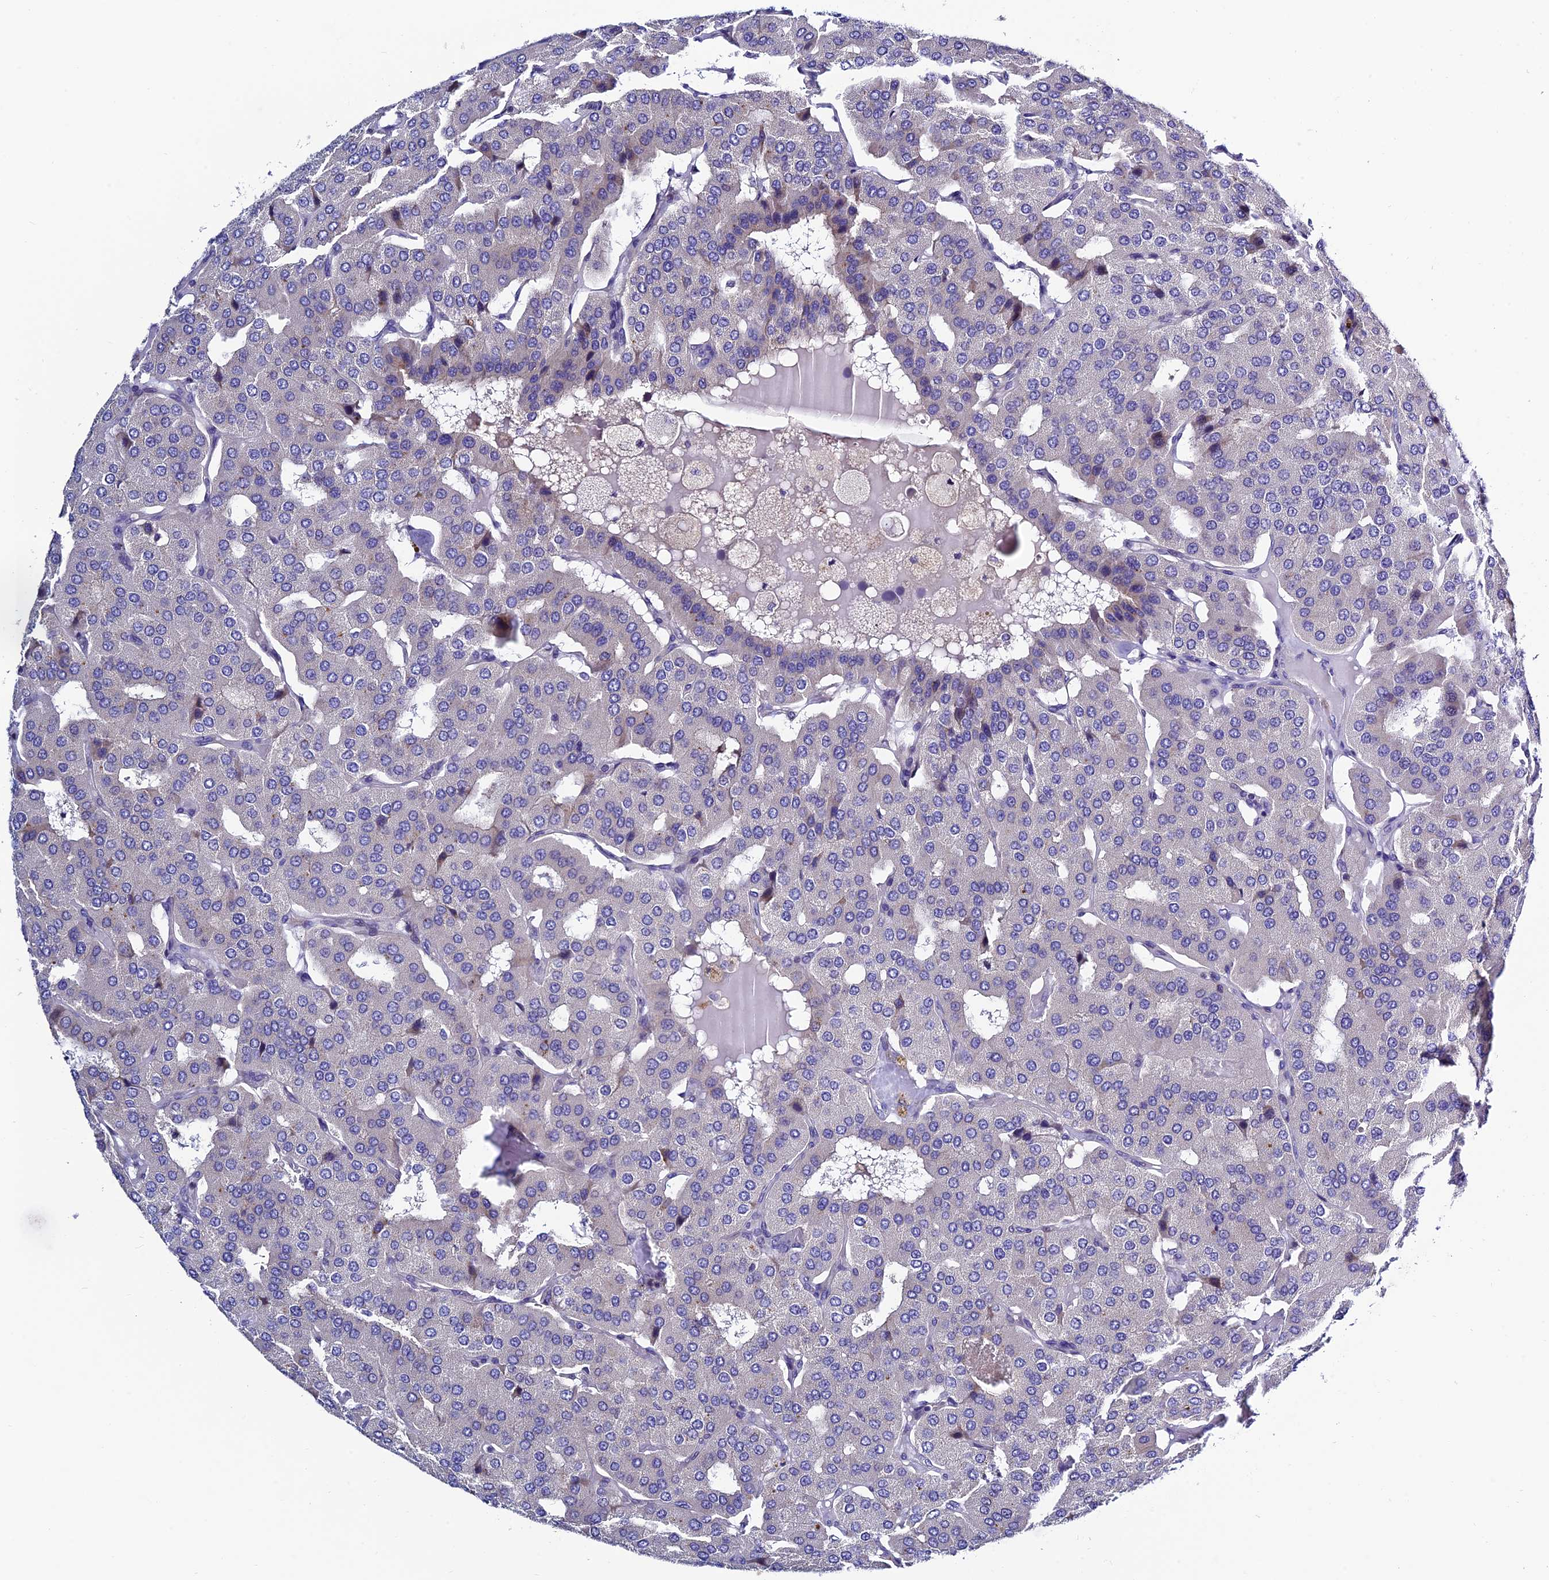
{"staining": {"intensity": "negative", "quantity": "none", "location": "none"}, "tissue": "parathyroid gland", "cell_type": "Glandular cells", "image_type": "normal", "snomed": [{"axis": "morphology", "description": "Normal tissue, NOS"}, {"axis": "morphology", "description": "Adenoma, NOS"}, {"axis": "topography", "description": "Parathyroid gland"}], "caption": "This histopathology image is of normal parathyroid gland stained with immunohistochemistry to label a protein in brown with the nuclei are counter-stained blue. There is no positivity in glandular cells. The staining is performed using DAB brown chromogen with nuclei counter-stained in using hematoxylin.", "gene": "FAM178B", "patient": {"sex": "female", "age": 86}}